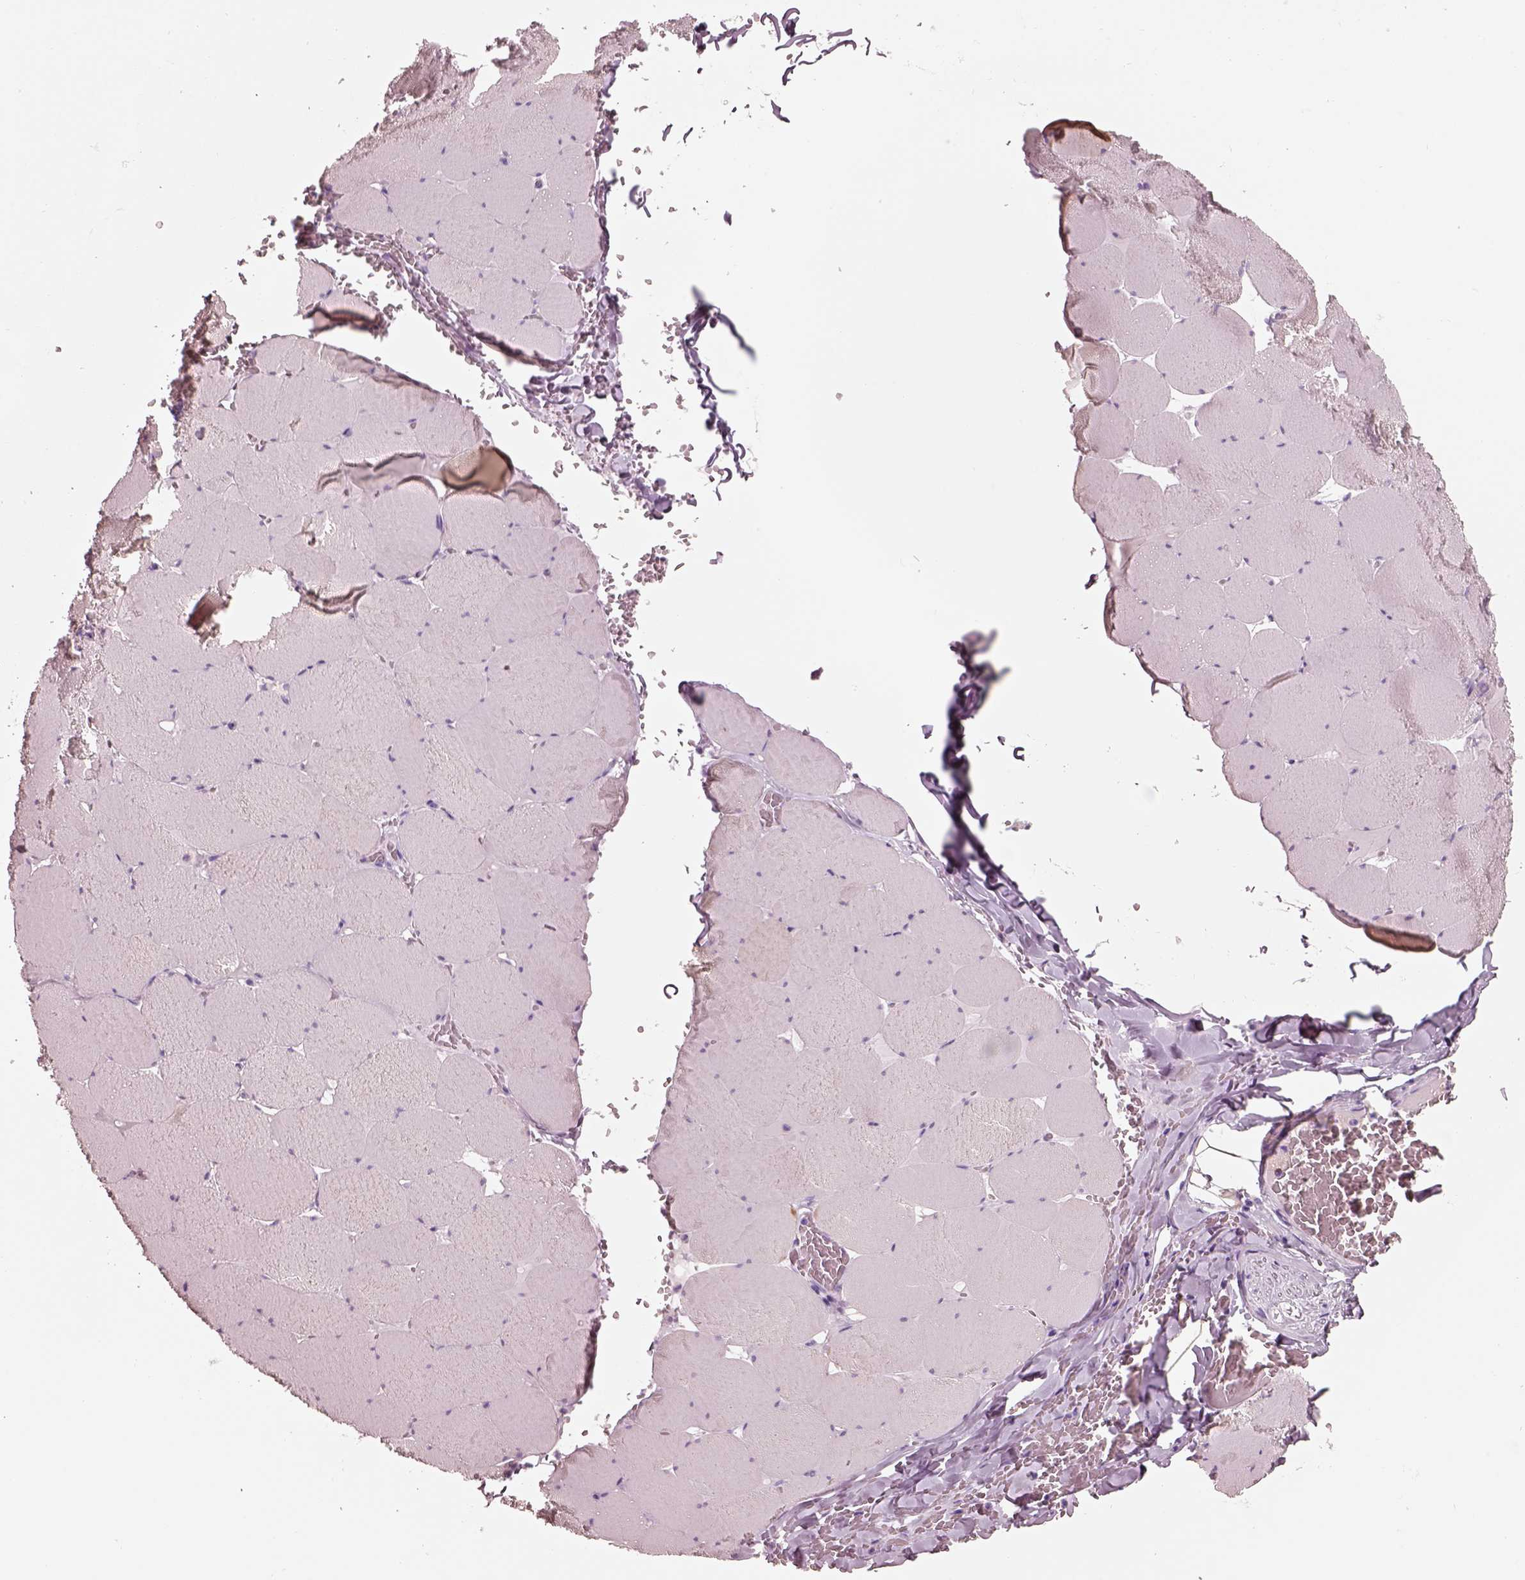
{"staining": {"intensity": "negative", "quantity": "none", "location": "none"}, "tissue": "skeletal muscle", "cell_type": "Myocytes", "image_type": "normal", "snomed": [{"axis": "morphology", "description": "Normal tissue, NOS"}, {"axis": "morphology", "description": "Malignant melanoma, Metastatic site"}, {"axis": "topography", "description": "Skeletal muscle"}], "caption": "An immunohistochemistry (IHC) histopathology image of unremarkable skeletal muscle is shown. There is no staining in myocytes of skeletal muscle.", "gene": "PNOC", "patient": {"sex": "male", "age": 50}}